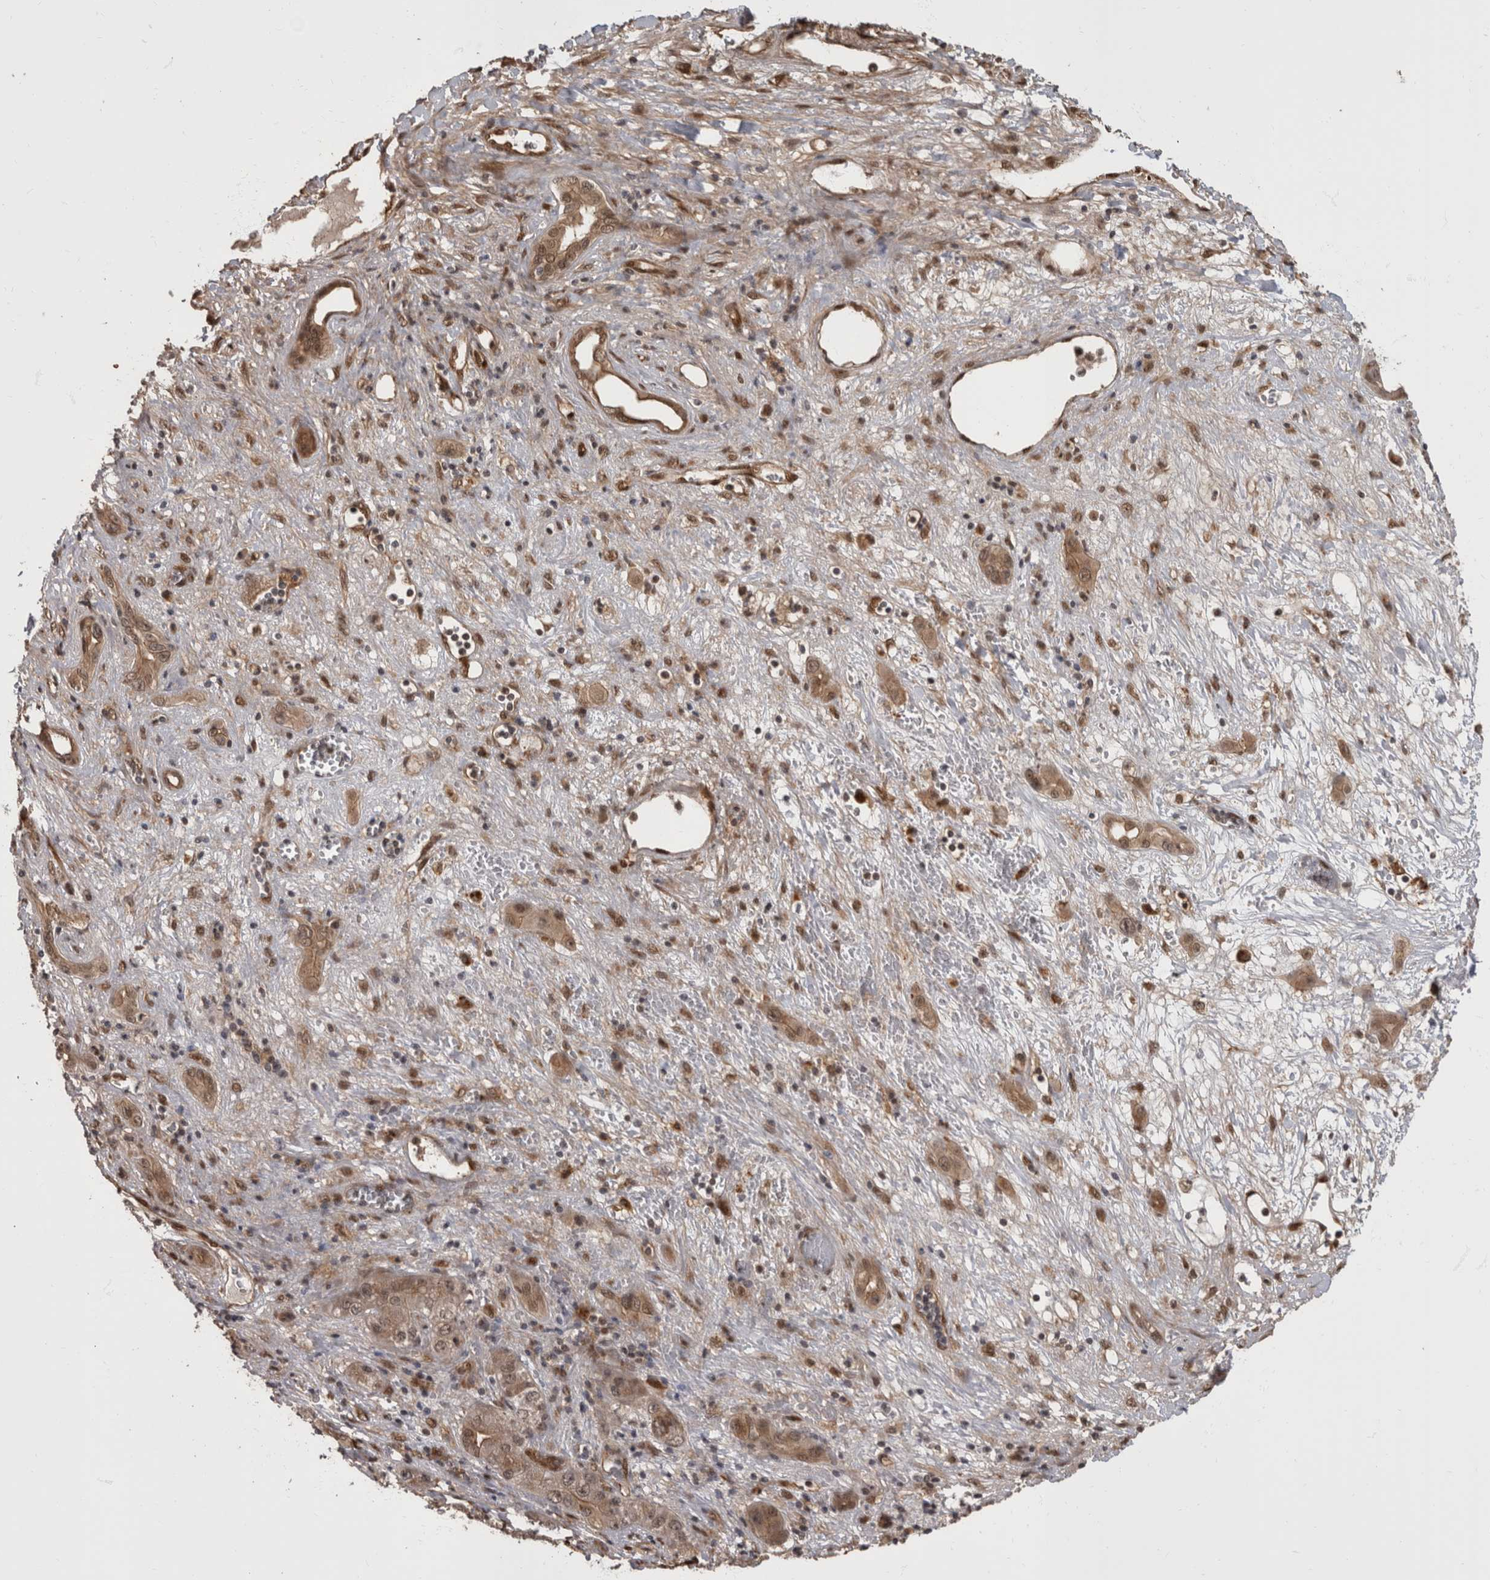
{"staining": {"intensity": "moderate", "quantity": ">75%", "location": "cytoplasmic/membranous,nuclear"}, "tissue": "liver cancer", "cell_type": "Tumor cells", "image_type": "cancer", "snomed": [{"axis": "morphology", "description": "Carcinoma, Hepatocellular, NOS"}, {"axis": "topography", "description": "Liver"}], "caption": "Moderate cytoplasmic/membranous and nuclear positivity for a protein is identified in about >75% of tumor cells of hepatocellular carcinoma (liver) using immunohistochemistry.", "gene": "AKT3", "patient": {"sex": "female", "age": 73}}